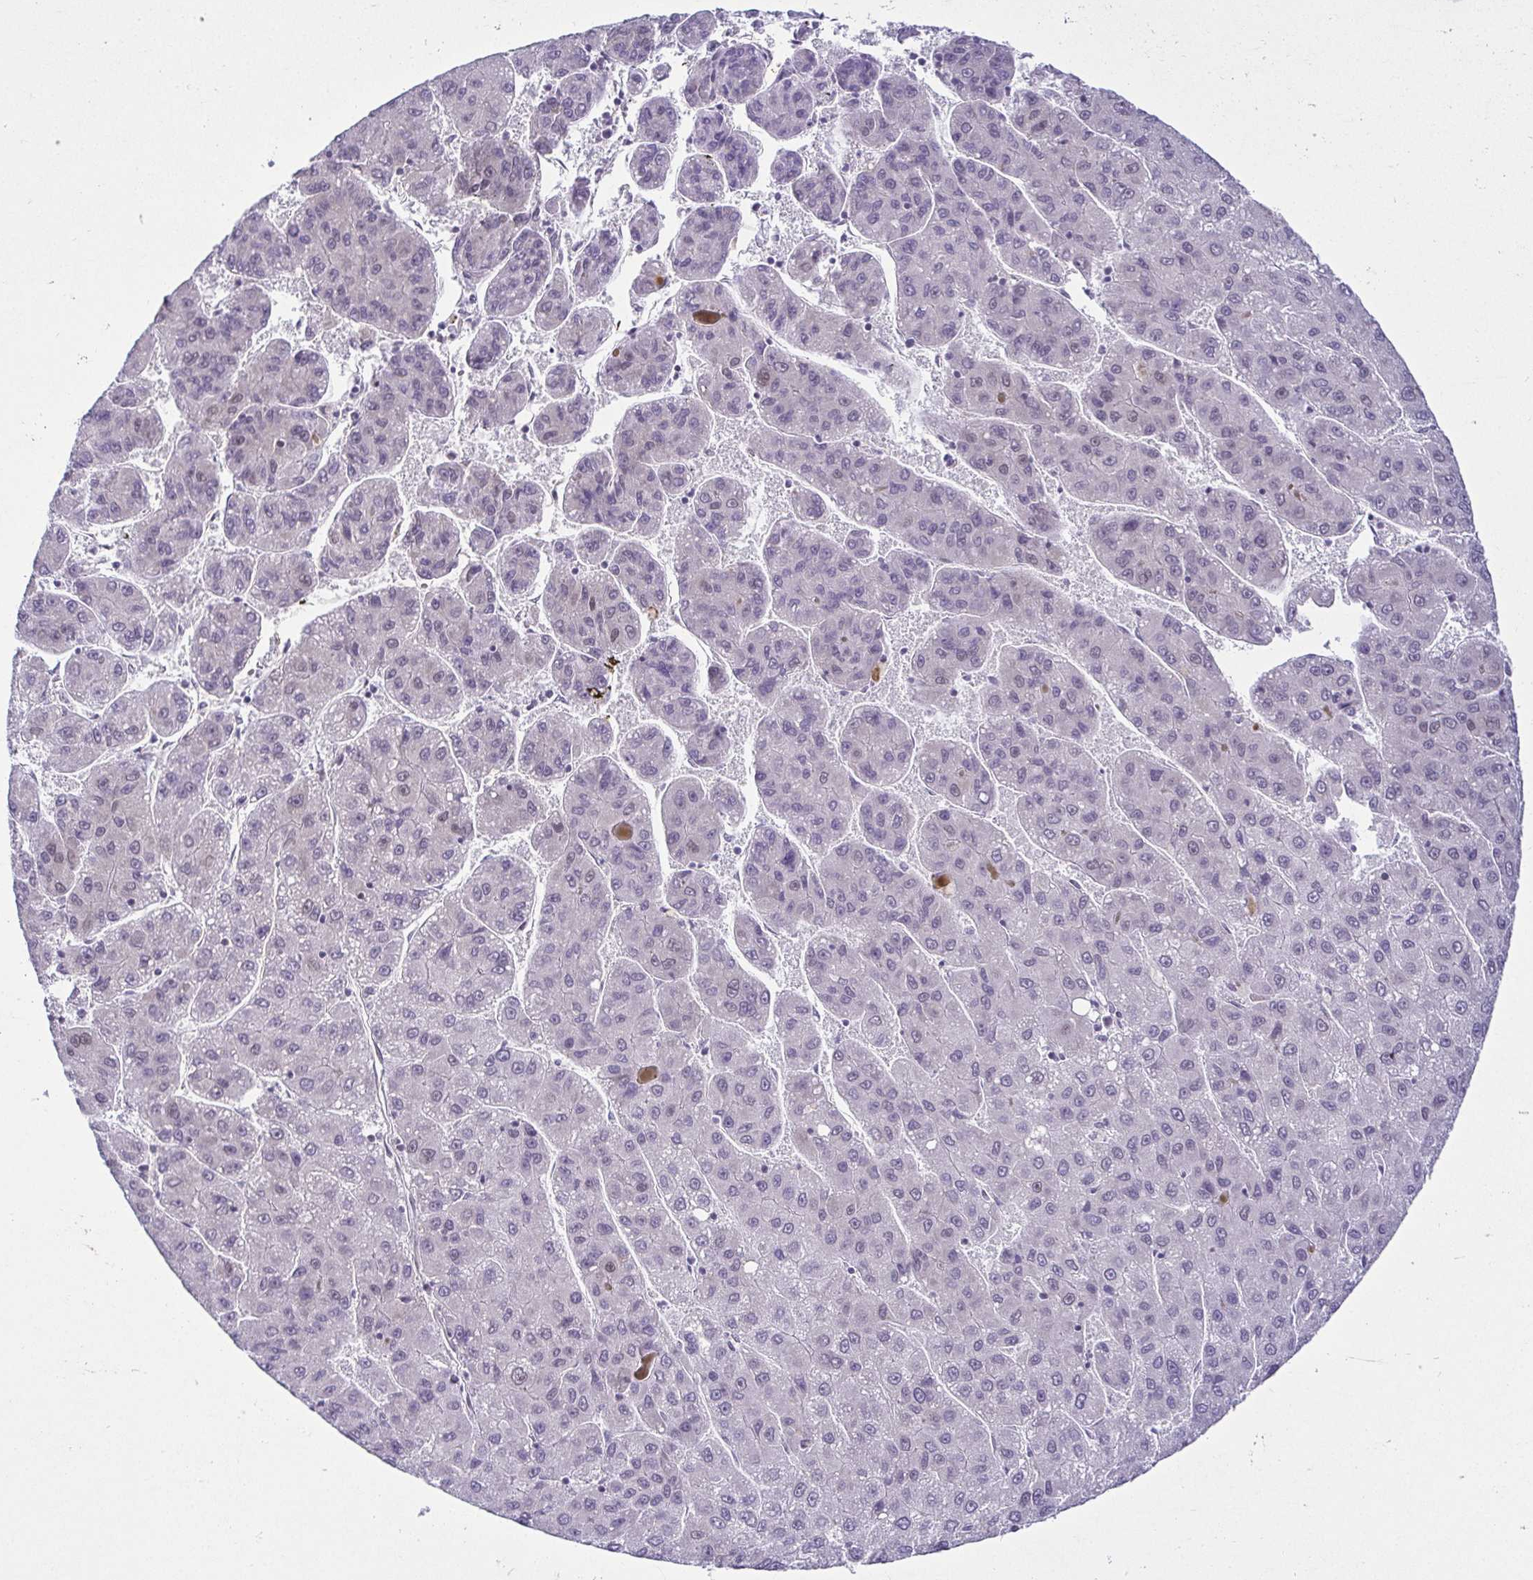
{"staining": {"intensity": "negative", "quantity": "none", "location": "none"}, "tissue": "liver cancer", "cell_type": "Tumor cells", "image_type": "cancer", "snomed": [{"axis": "morphology", "description": "Carcinoma, Hepatocellular, NOS"}, {"axis": "topography", "description": "Liver"}], "caption": "An IHC photomicrograph of liver cancer (hepatocellular carcinoma) is shown. There is no staining in tumor cells of liver cancer (hepatocellular carcinoma).", "gene": "RBM3", "patient": {"sex": "female", "age": 82}}